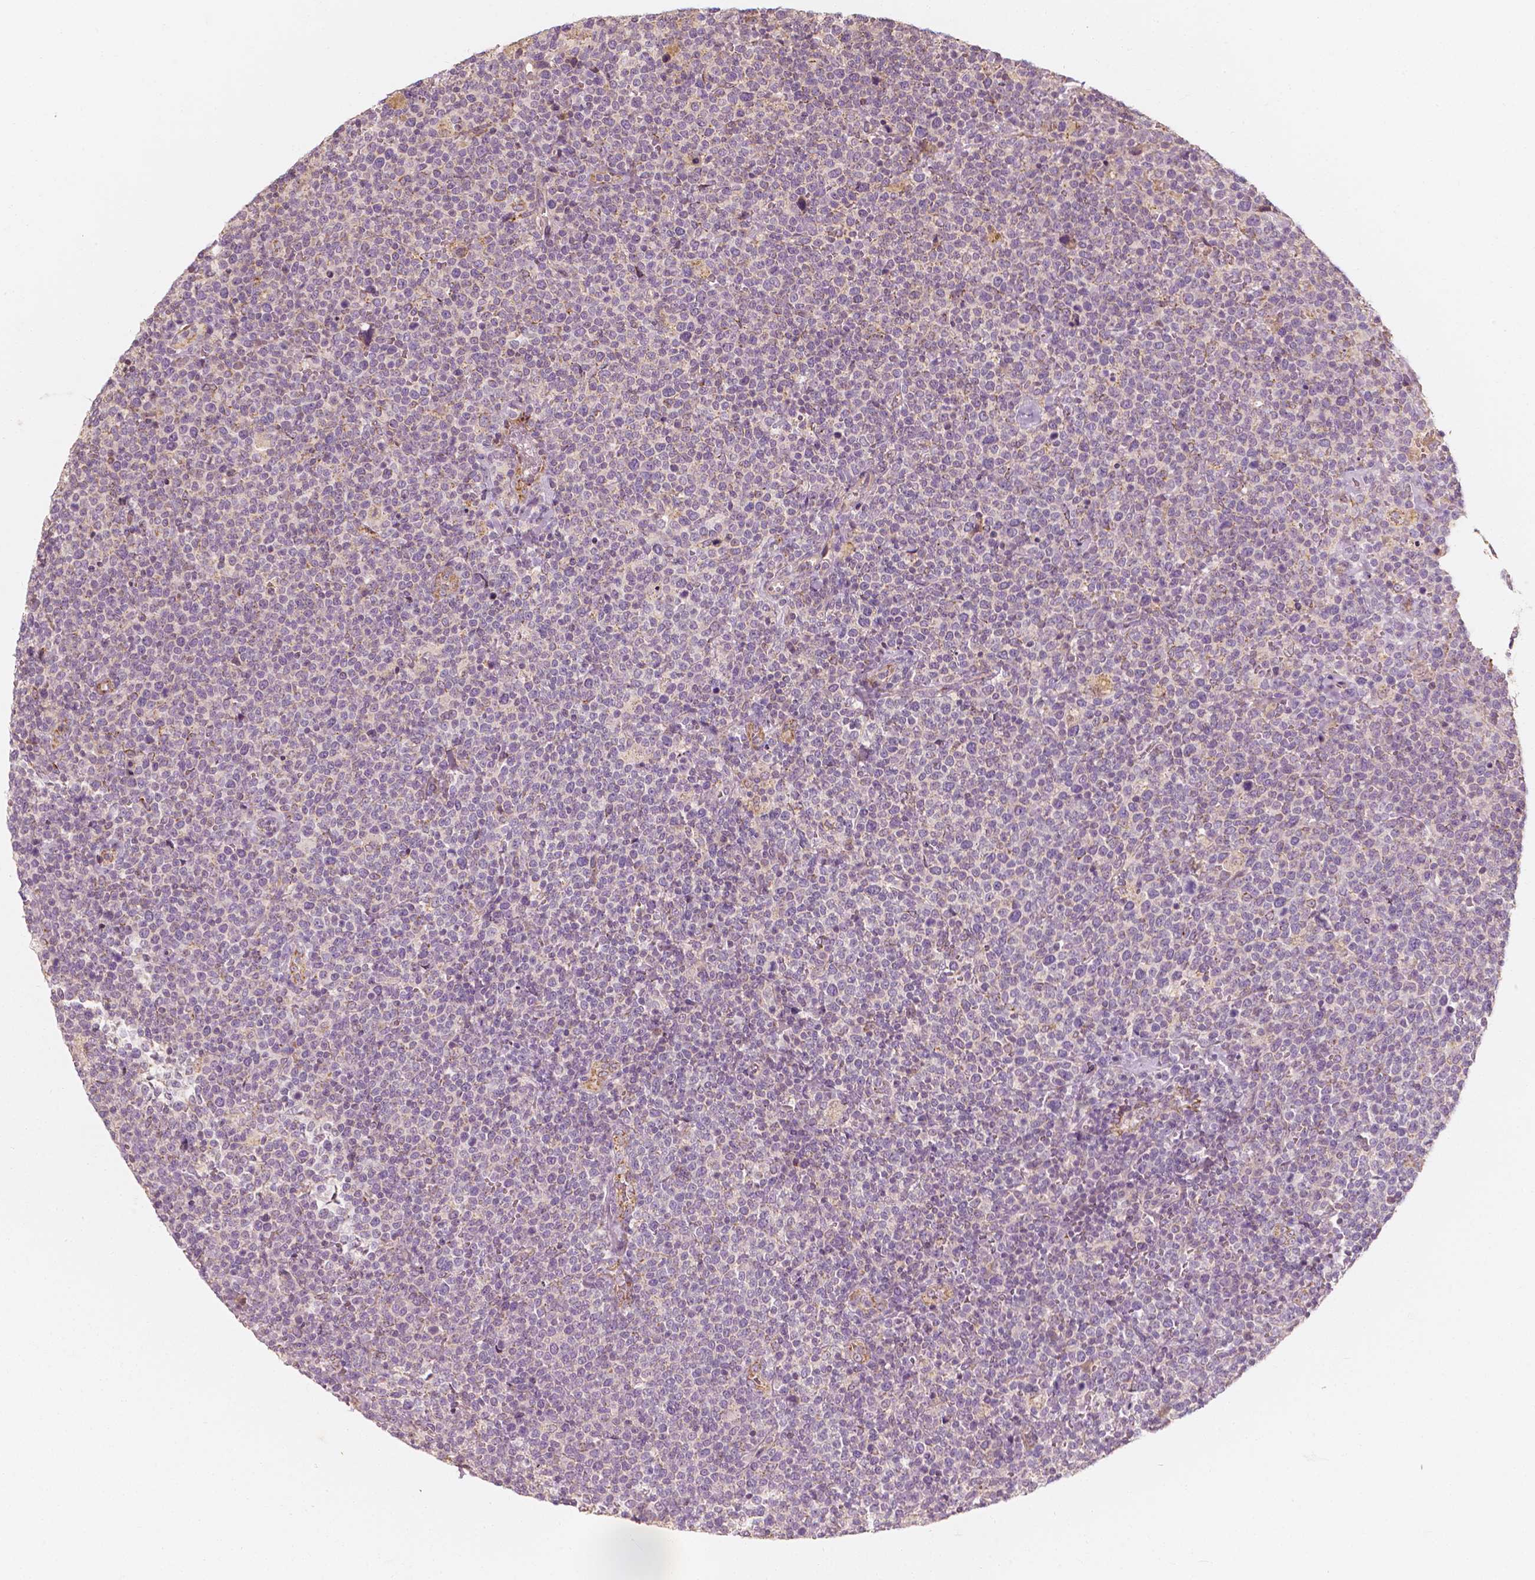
{"staining": {"intensity": "negative", "quantity": "none", "location": "none"}, "tissue": "lymphoma", "cell_type": "Tumor cells", "image_type": "cancer", "snomed": [{"axis": "morphology", "description": "Malignant lymphoma, non-Hodgkin's type, High grade"}, {"axis": "topography", "description": "Lymph node"}], "caption": "Lymphoma stained for a protein using immunohistochemistry reveals no staining tumor cells.", "gene": "SHPK", "patient": {"sex": "male", "age": 61}}